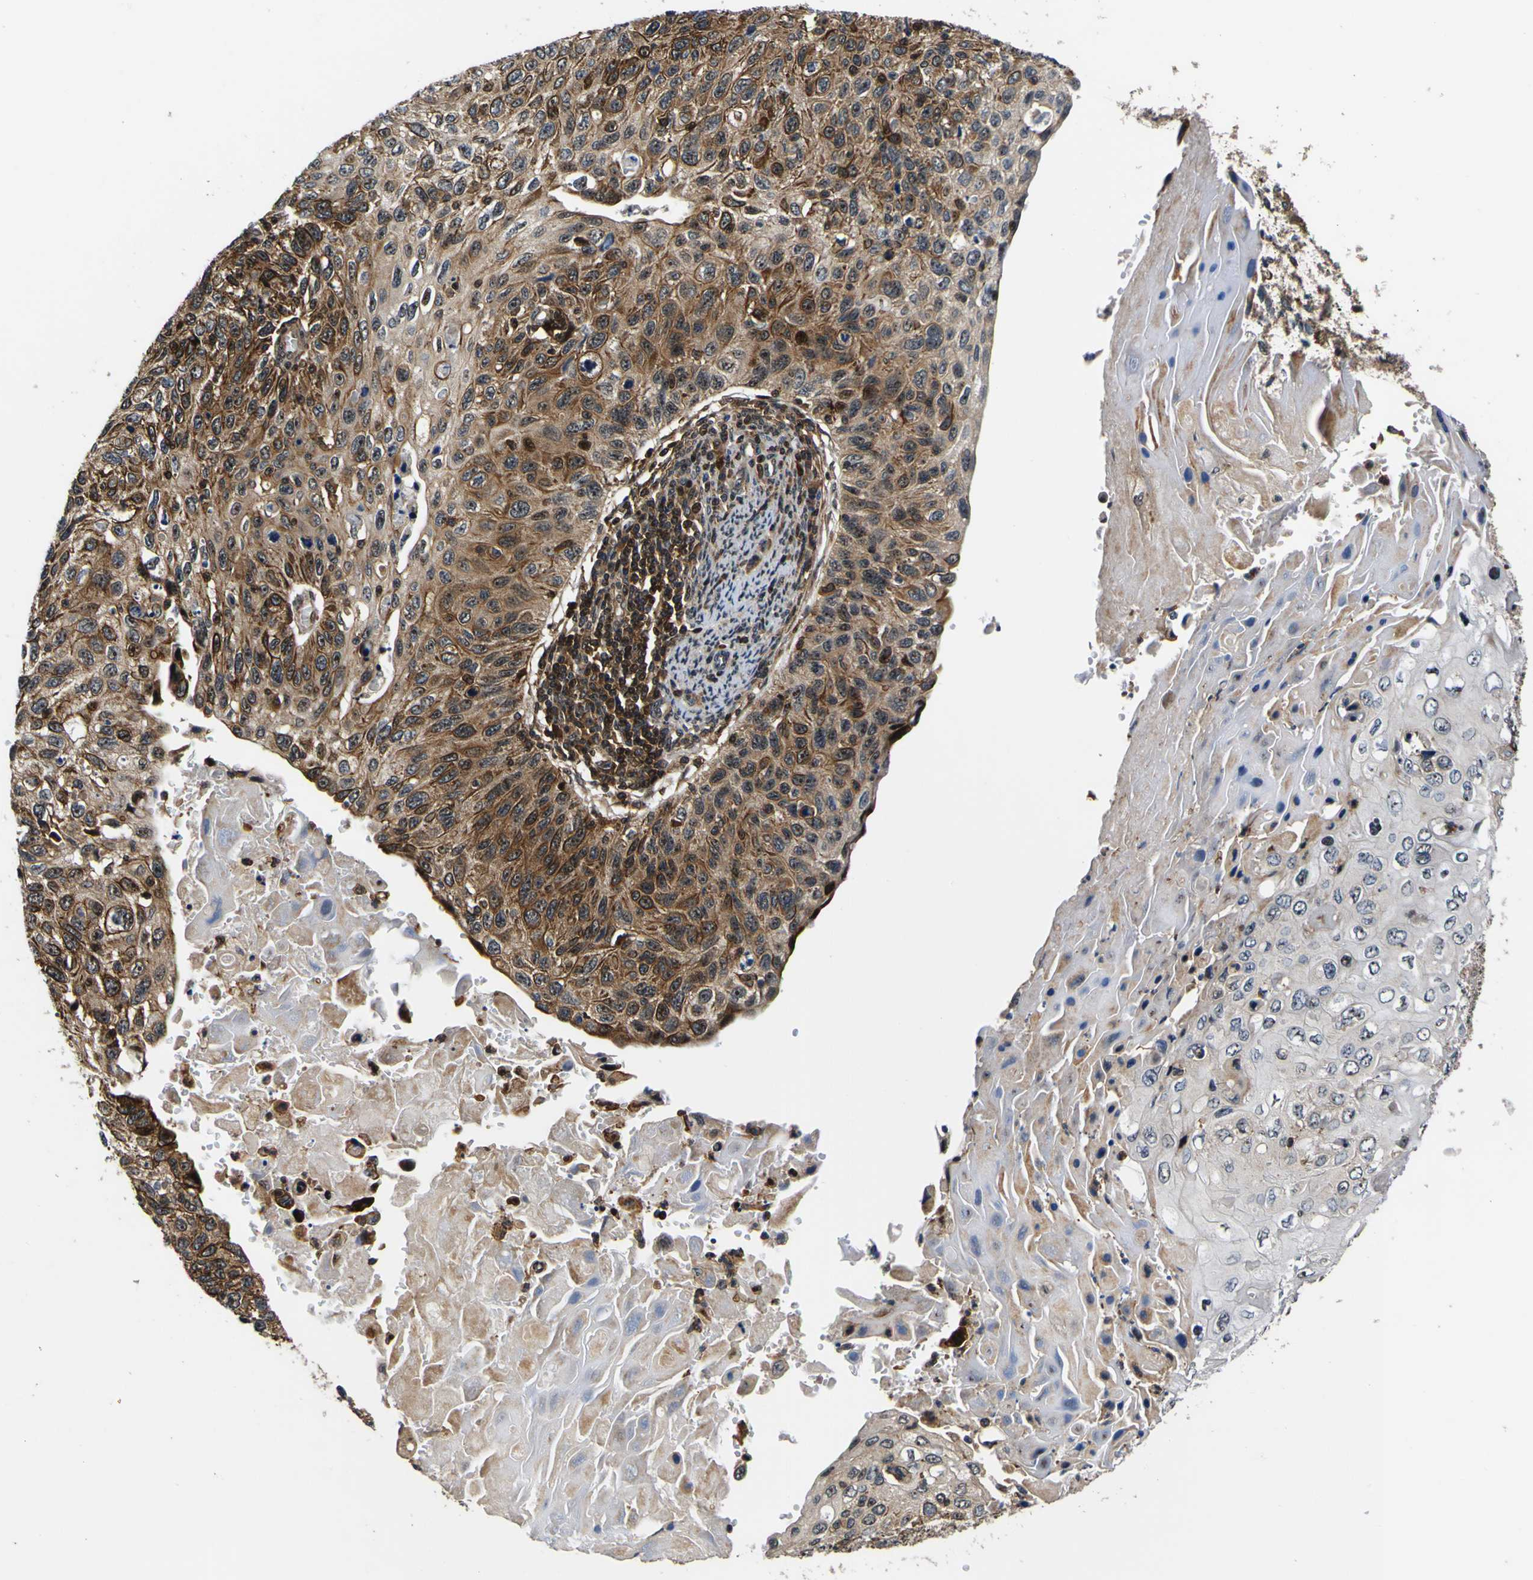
{"staining": {"intensity": "moderate", "quantity": ">75%", "location": "cytoplasmic/membranous"}, "tissue": "cervical cancer", "cell_type": "Tumor cells", "image_type": "cancer", "snomed": [{"axis": "morphology", "description": "Squamous cell carcinoma, NOS"}, {"axis": "topography", "description": "Cervix"}], "caption": "Brown immunohistochemical staining in cervical cancer exhibits moderate cytoplasmic/membranous expression in about >75% of tumor cells.", "gene": "LRP4", "patient": {"sex": "female", "age": 70}}